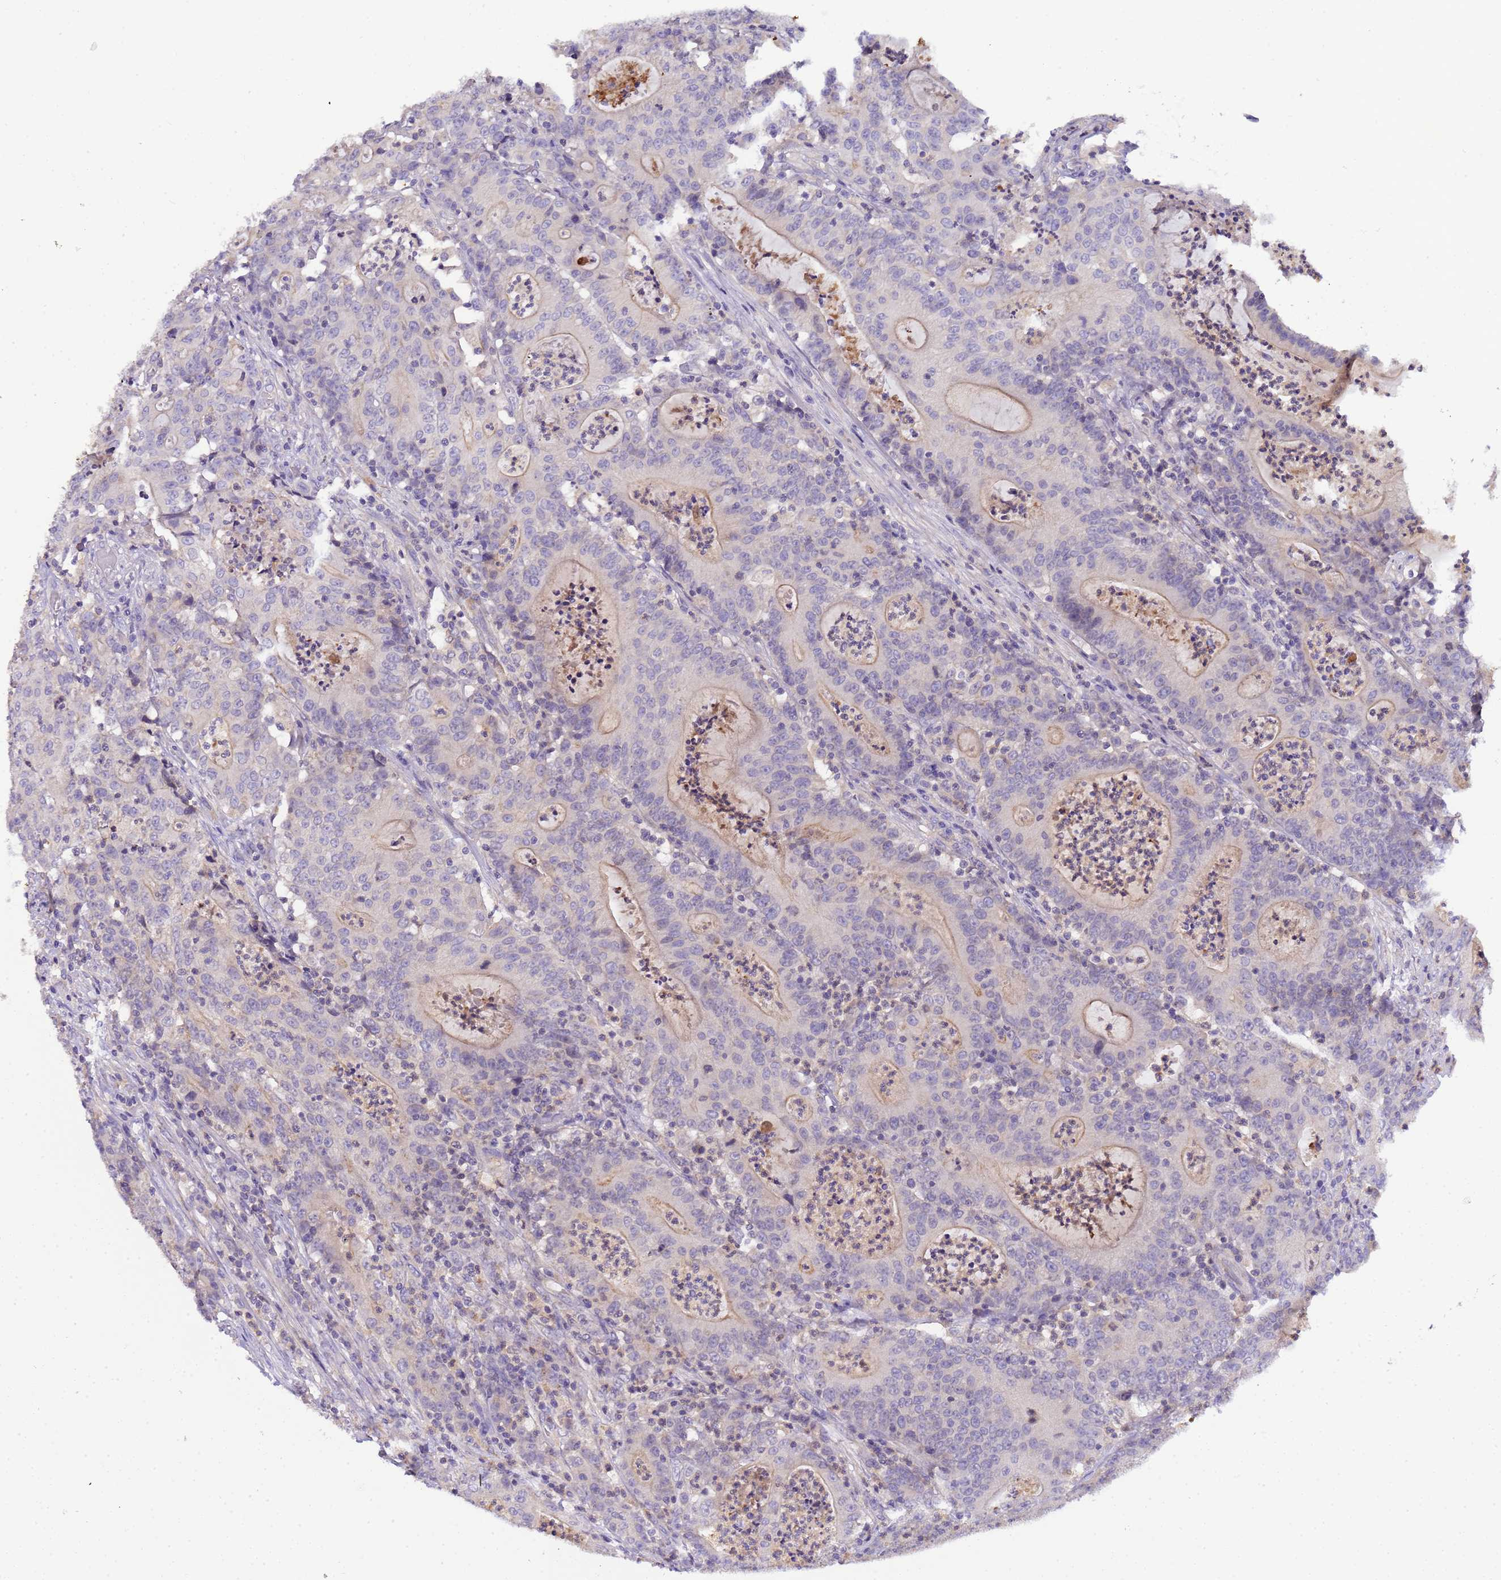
{"staining": {"intensity": "negative", "quantity": "none", "location": "none"}, "tissue": "colorectal cancer", "cell_type": "Tumor cells", "image_type": "cancer", "snomed": [{"axis": "morphology", "description": "Adenocarcinoma, NOS"}, {"axis": "topography", "description": "Colon"}], "caption": "The photomicrograph demonstrates no significant staining in tumor cells of adenocarcinoma (colorectal). The staining is performed using DAB brown chromogen with nuclei counter-stained in using hematoxylin.", "gene": "PLCXD3", "patient": {"sex": "male", "age": 83}}